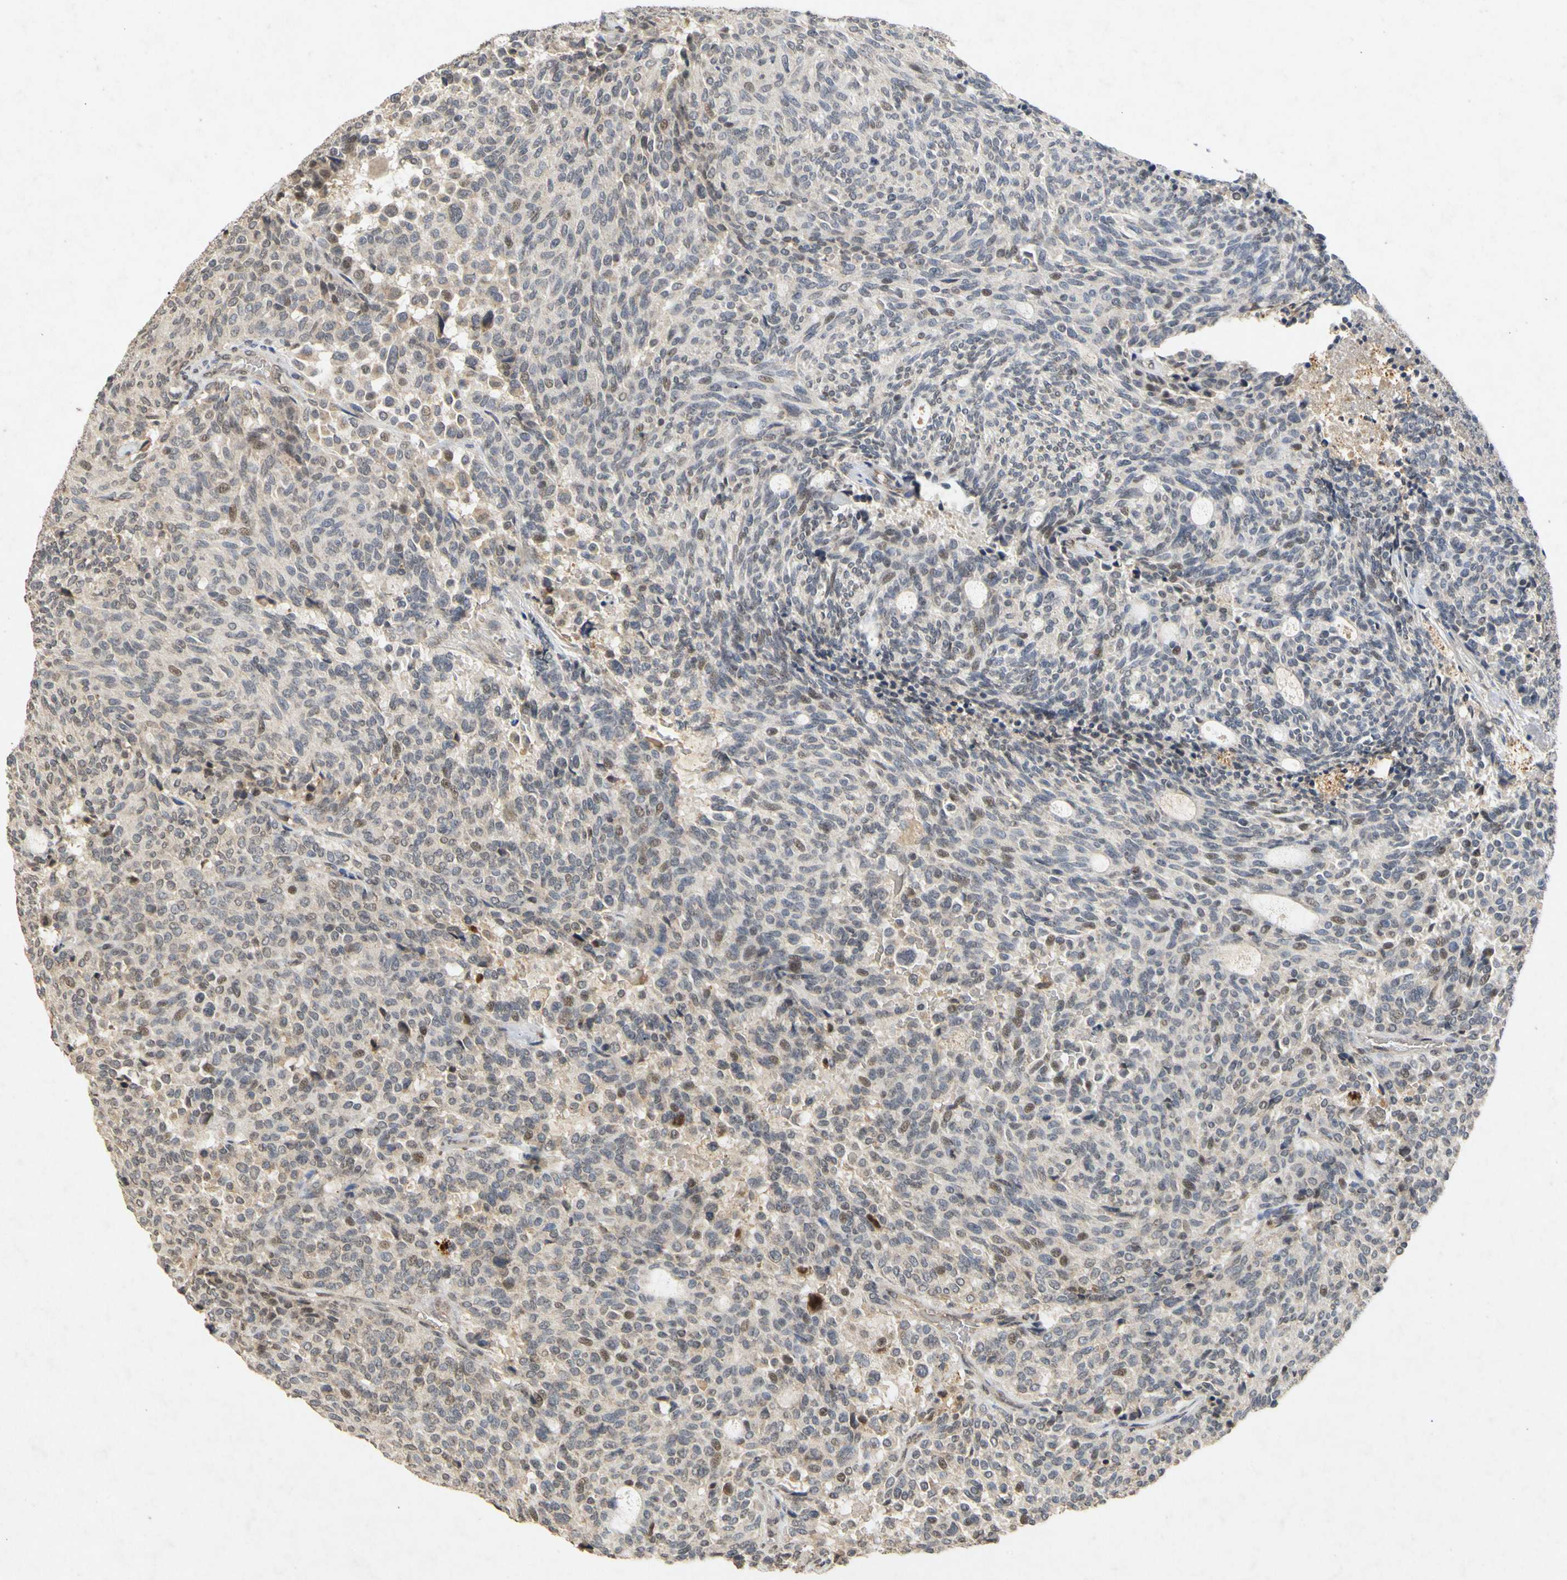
{"staining": {"intensity": "negative", "quantity": "none", "location": "none"}, "tissue": "carcinoid", "cell_type": "Tumor cells", "image_type": "cancer", "snomed": [{"axis": "morphology", "description": "Carcinoid, malignant, NOS"}, {"axis": "topography", "description": "Pancreas"}], "caption": "An immunohistochemistry (IHC) photomicrograph of carcinoid is shown. There is no staining in tumor cells of carcinoid. (DAB immunohistochemistry (IHC) with hematoxylin counter stain).", "gene": "CP", "patient": {"sex": "female", "age": 54}}